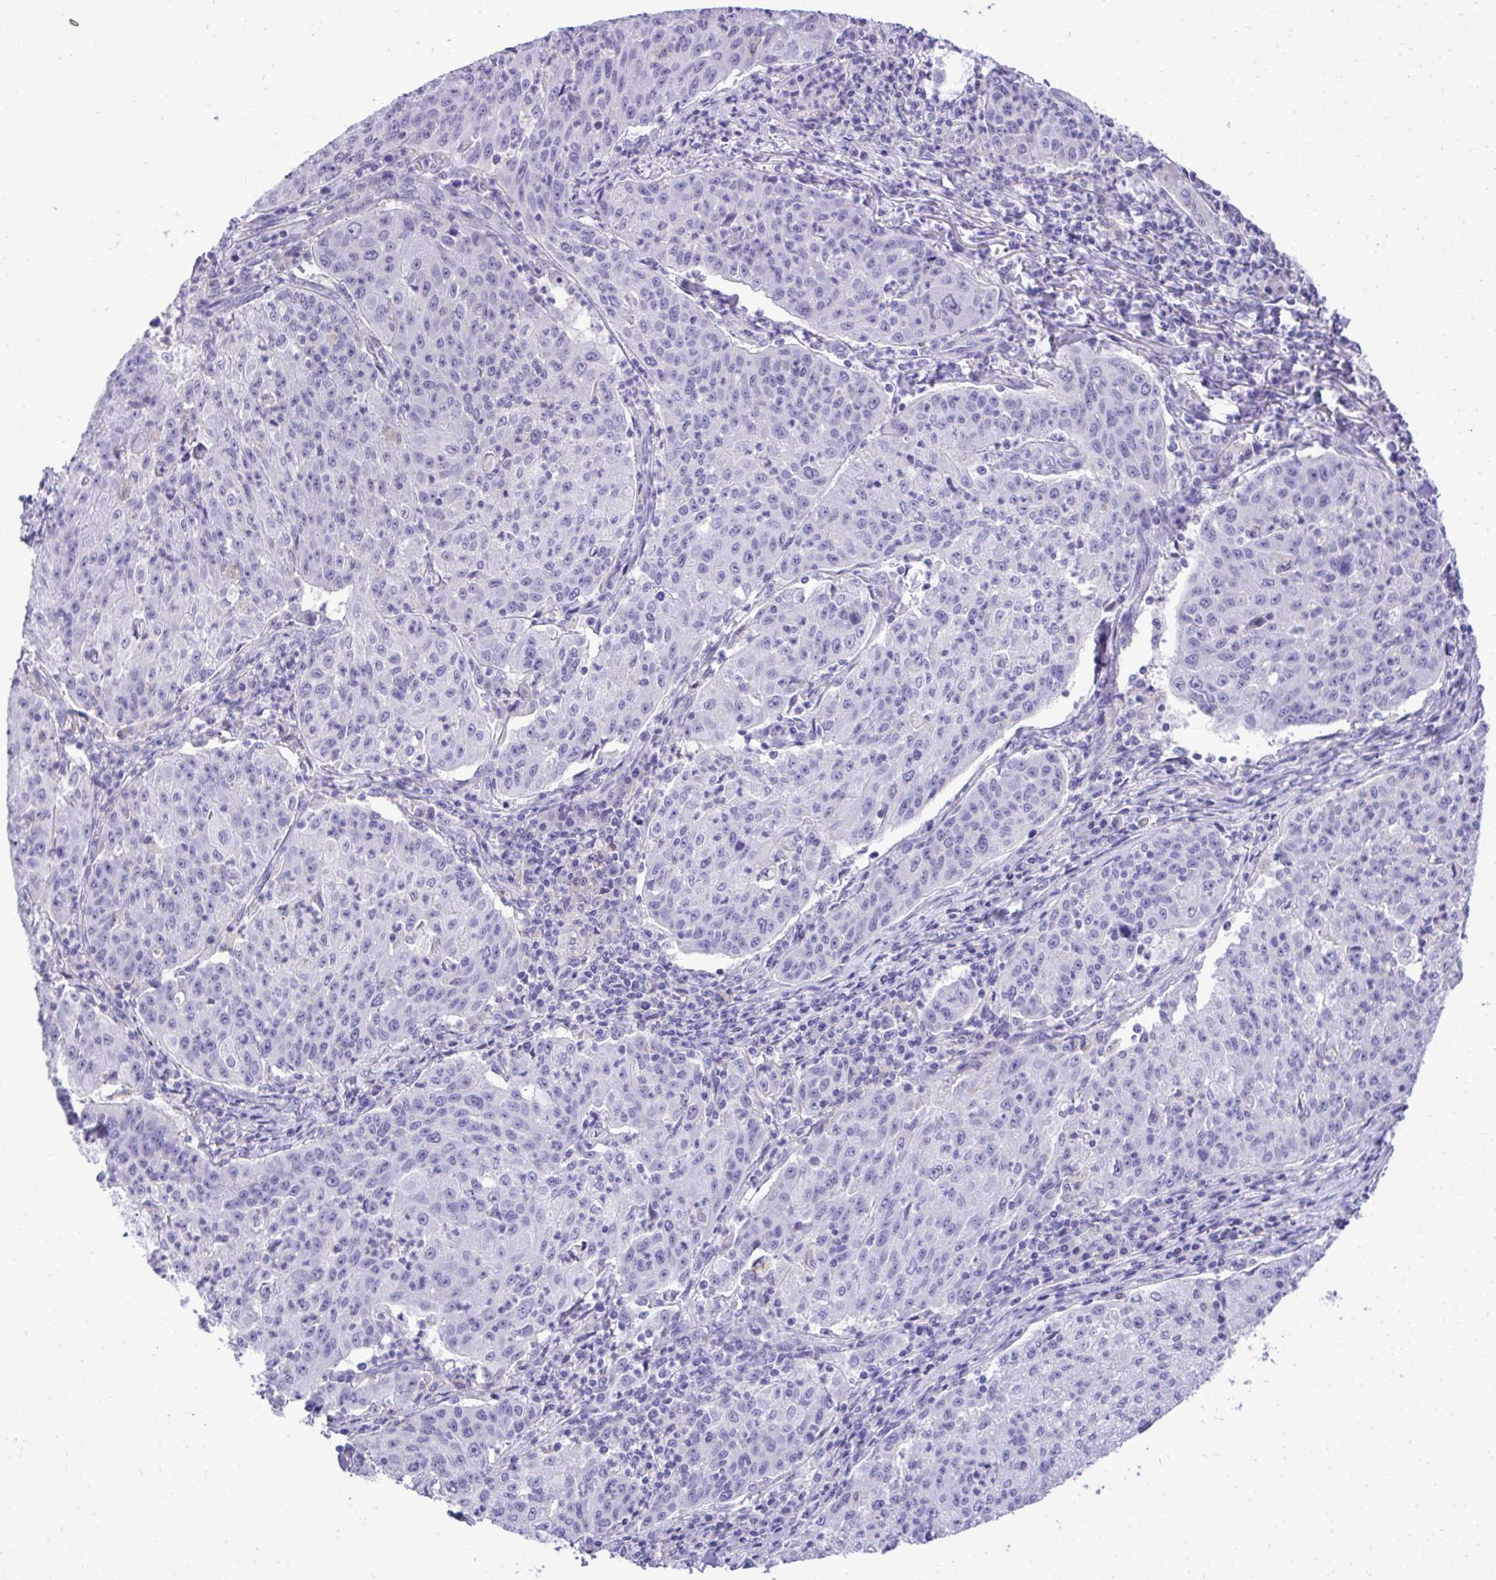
{"staining": {"intensity": "negative", "quantity": "none", "location": "none"}, "tissue": "lung cancer", "cell_type": "Tumor cells", "image_type": "cancer", "snomed": [{"axis": "morphology", "description": "Squamous cell carcinoma, NOS"}, {"axis": "morphology", "description": "Squamous cell carcinoma, metastatic, NOS"}, {"axis": "topography", "description": "Bronchus"}, {"axis": "topography", "description": "Lung"}], "caption": "The histopathology image shows no significant staining in tumor cells of lung metastatic squamous cell carcinoma. Brightfield microscopy of IHC stained with DAB (brown) and hematoxylin (blue), captured at high magnification.", "gene": "ST6GALNAC3", "patient": {"sex": "male", "age": 62}}